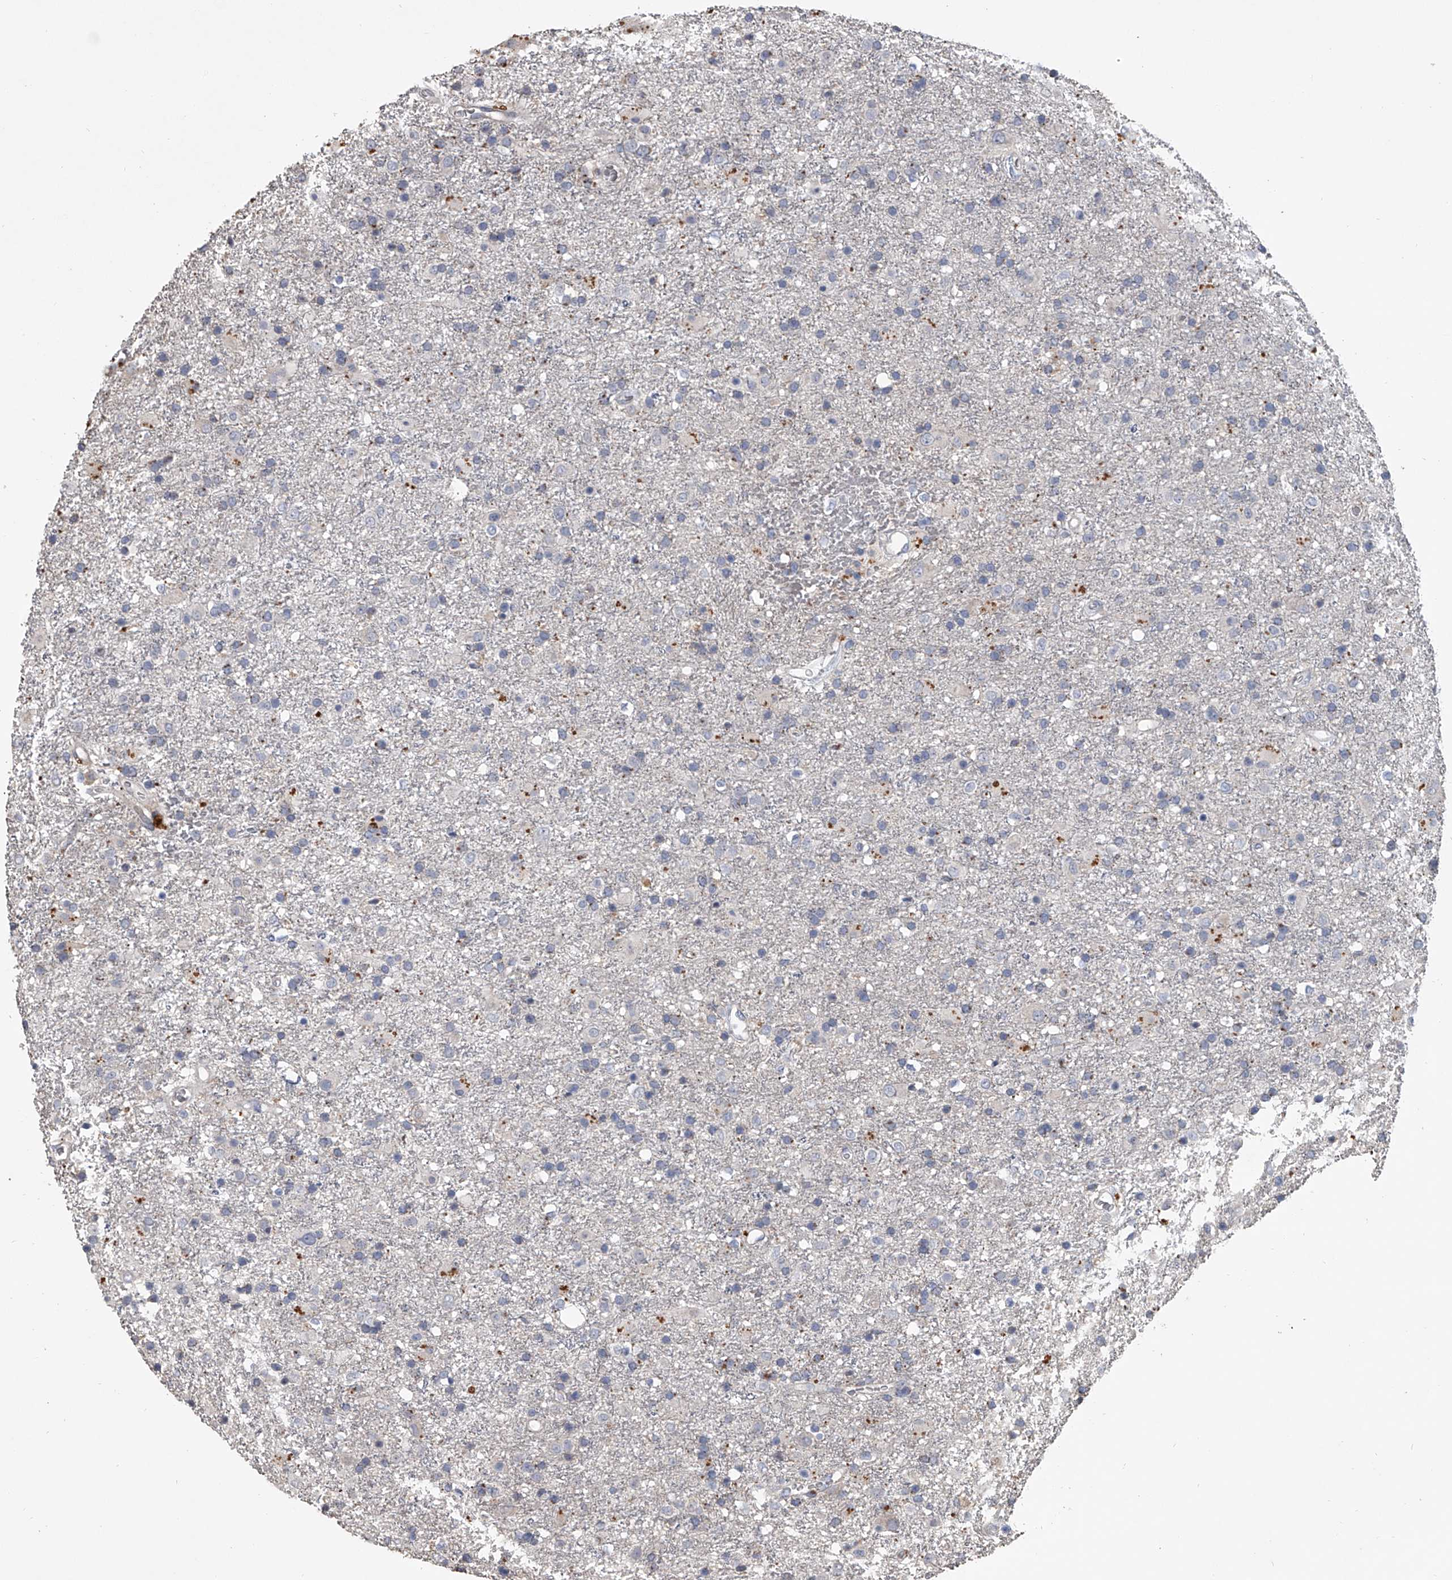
{"staining": {"intensity": "negative", "quantity": "none", "location": "none"}, "tissue": "glioma", "cell_type": "Tumor cells", "image_type": "cancer", "snomed": [{"axis": "morphology", "description": "Glioma, malignant, Low grade"}, {"axis": "topography", "description": "Brain"}], "caption": "A high-resolution photomicrograph shows immunohistochemistry staining of malignant glioma (low-grade), which demonstrates no significant expression in tumor cells.", "gene": "DOCK9", "patient": {"sex": "male", "age": 65}}